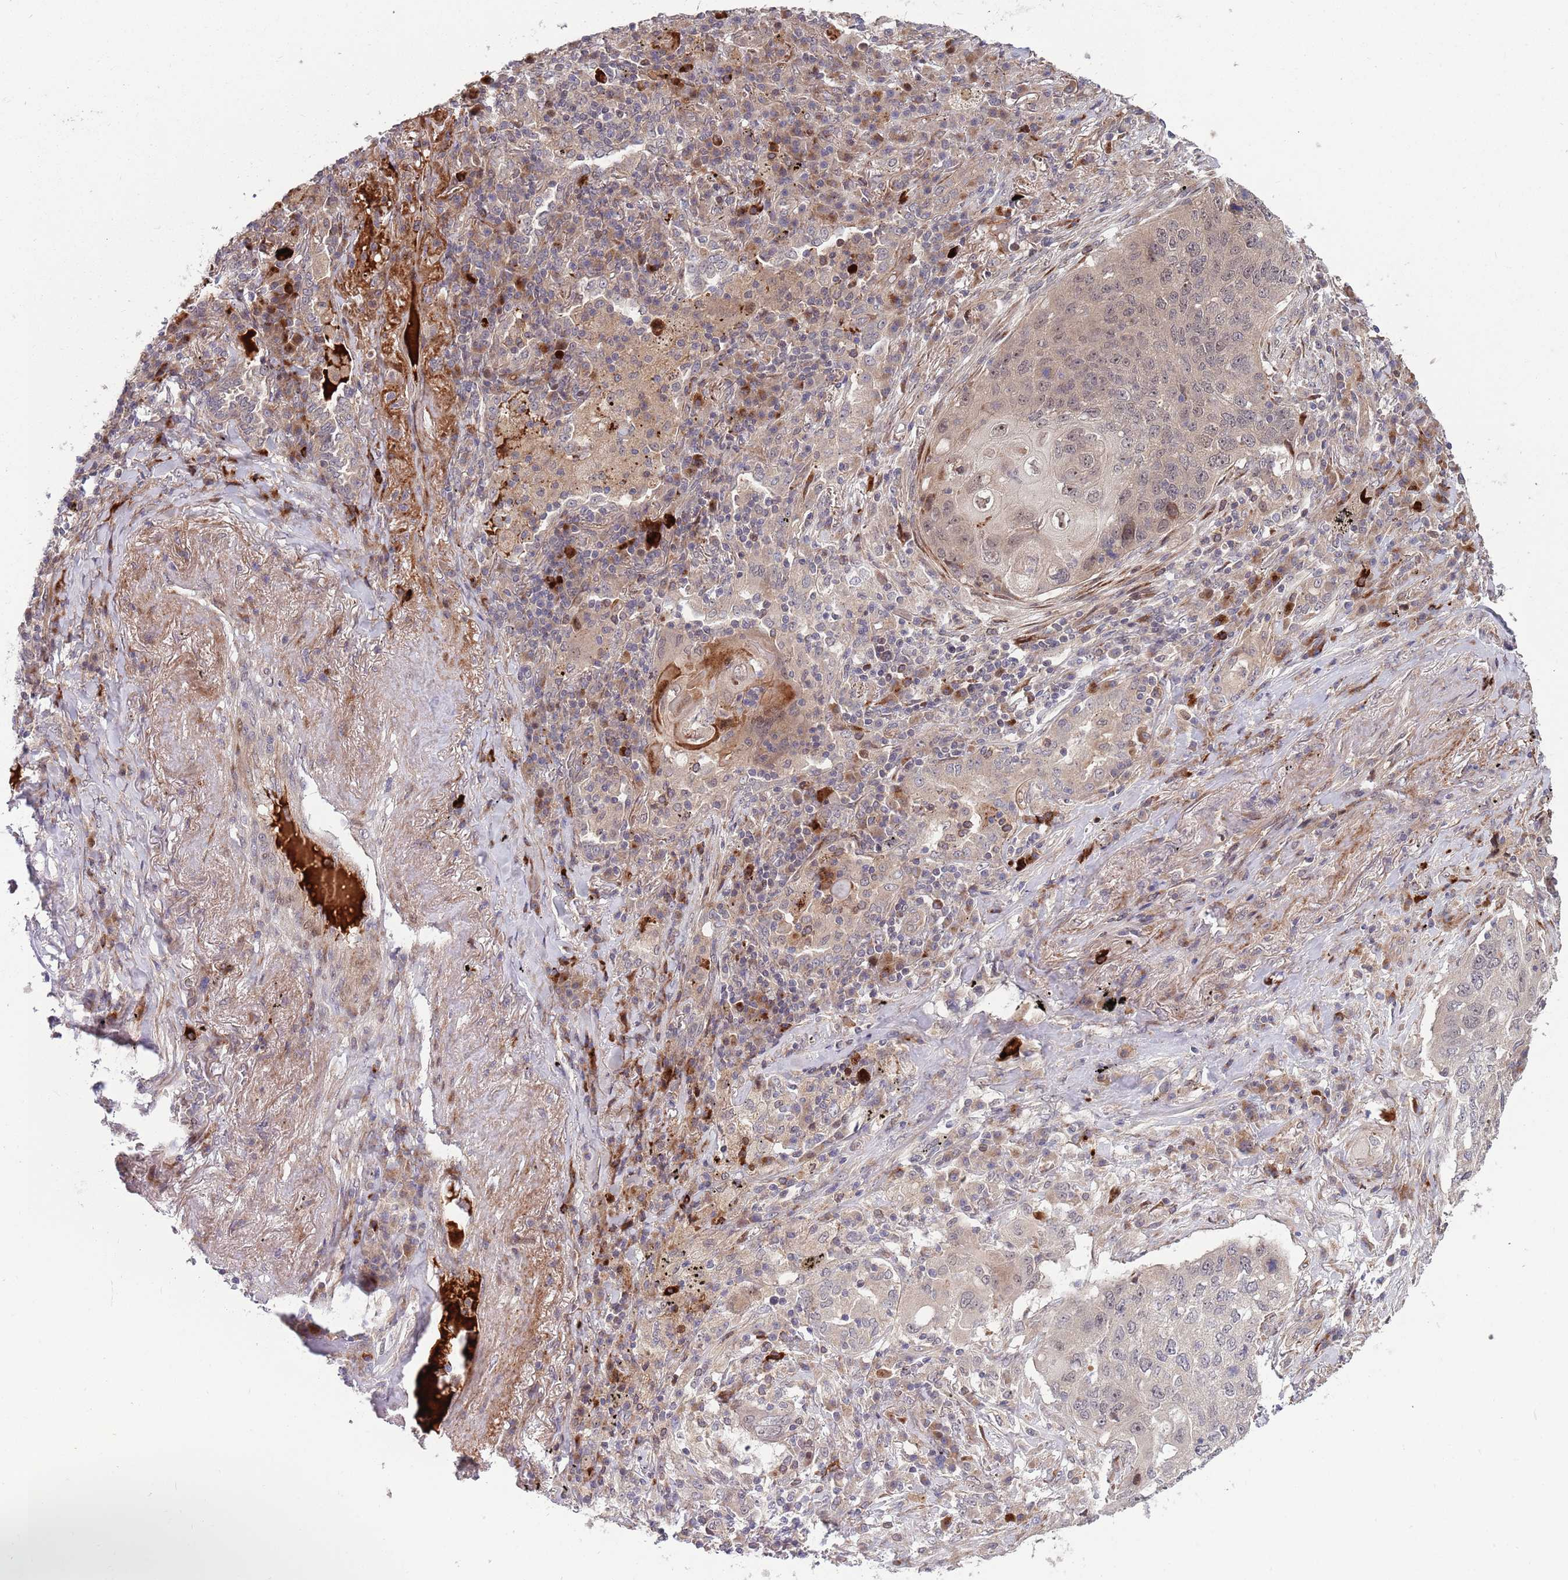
{"staining": {"intensity": "weak", "quantity": "25%-75%", "location": "cytoplasmic/membranous,nuclear"}, "tissue": "lung cancer", "cell_type": "Tumor cells", "image_type": "cancer", "snomed": [{"axis": "morphology", "description": "Squamous cell carcinoma, NOS"}, {"axis": "topography", "description": "Lung"}], "caption": "The micrograph demonstrates immunohistochemical staining of lung cancer (squamous cell carcinoma). There is weak cytoplasmic/membranous and nuclear staining is identified in about 25%-75% of tumor cells.", "gene": "NT5DC4", "patient": {"sex": "female", "age": 63}}